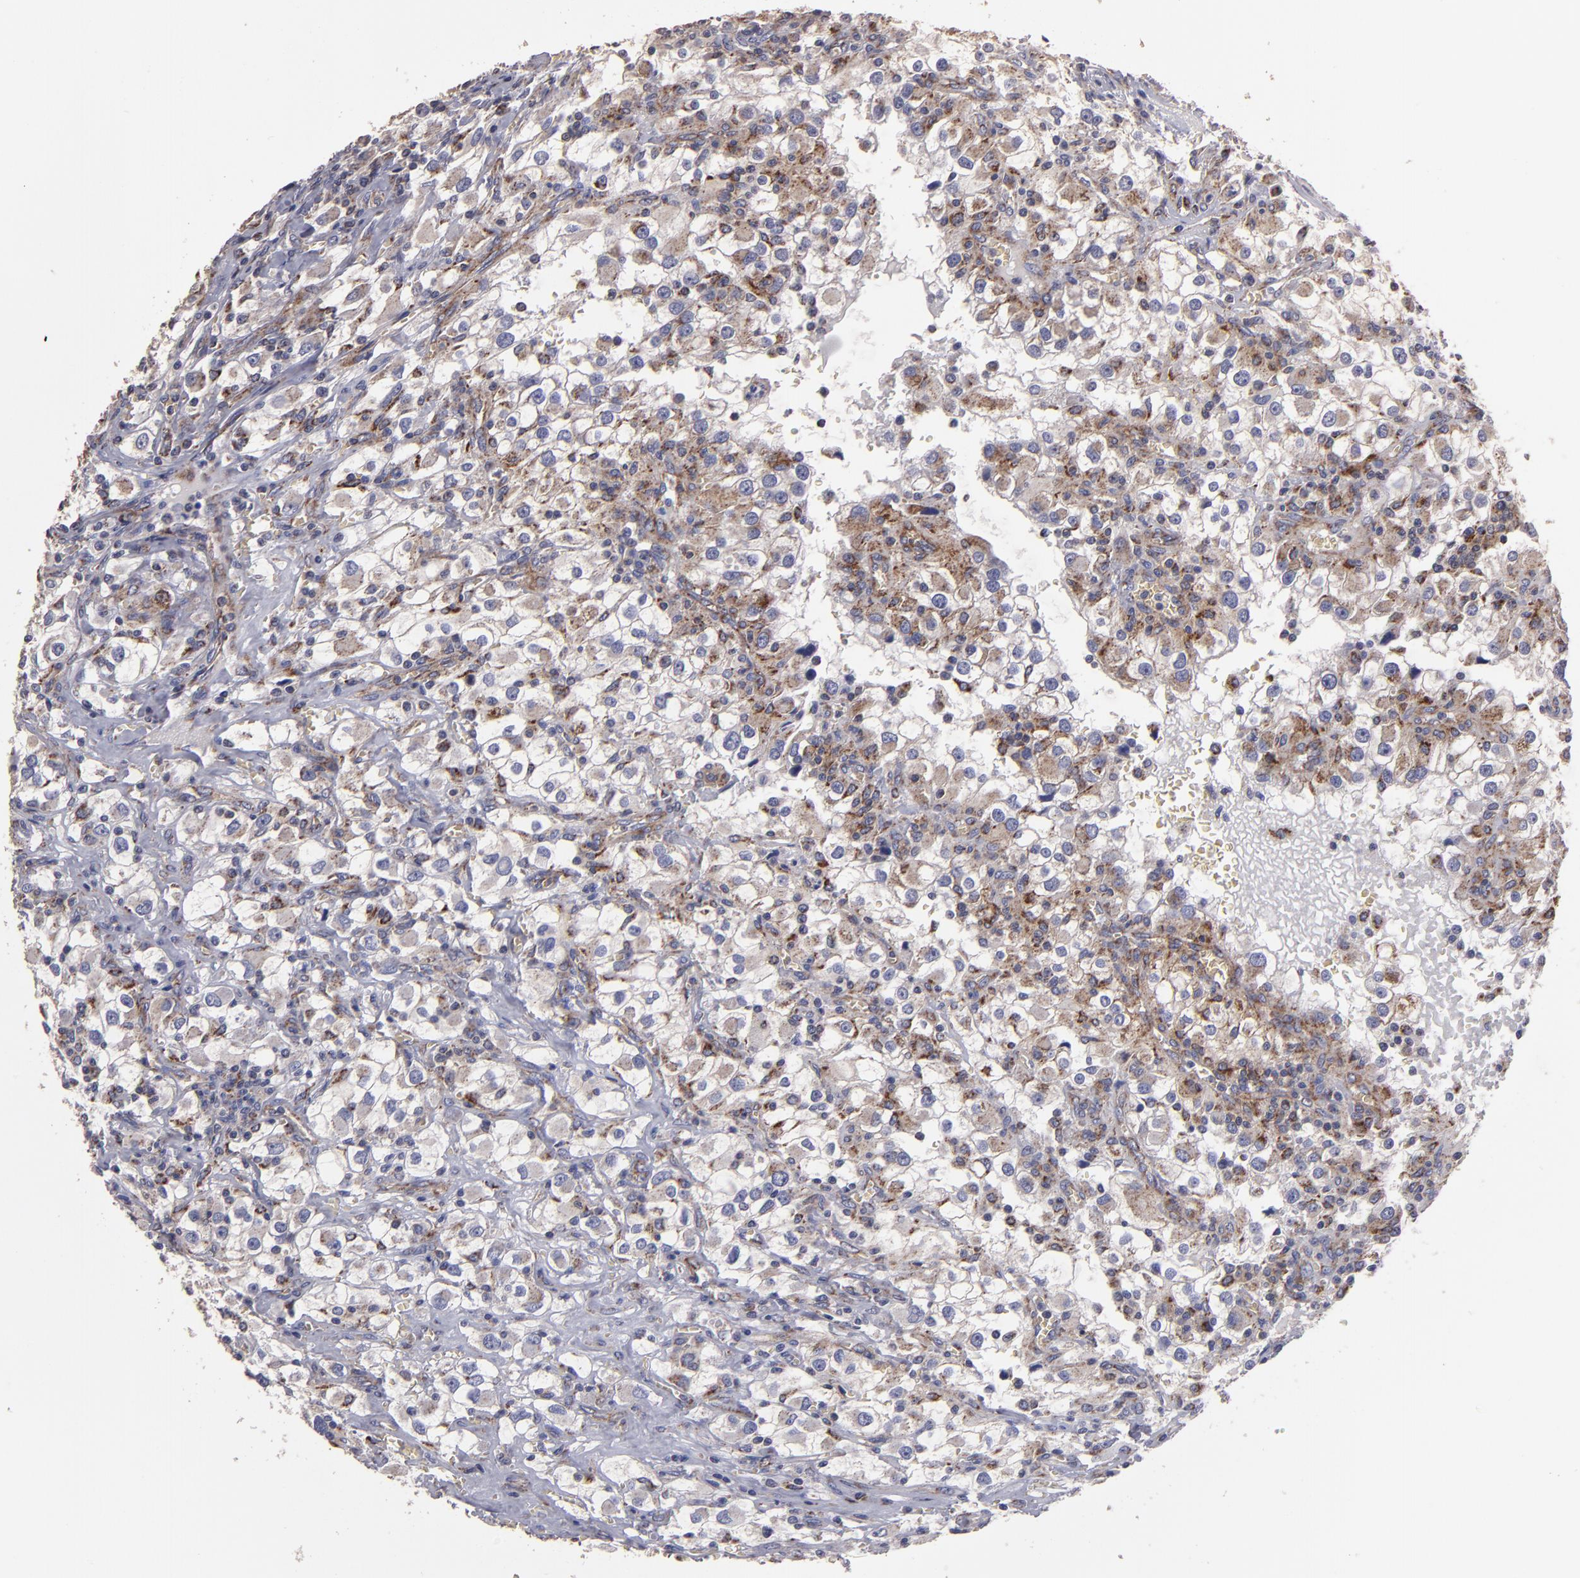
{"staining": {"intensity": "moderate", "quantity": "25%-75%", "location": "cytoplasmic/membranous"}, "tissue": "renal cancer", "cell_type": "Tumor cells", "image_type": "cancer", "snomed": [{"axis": "morphology", "description": "Adenocarcinoma, NOS"}, {"axis": "topography", "description": "Kidney"}], "caption": "IHC photomicrograph of renal adenocarcinoma stained for a protein (brown), which displays medium levels of moderate cytoplasmic/membranous expression in about 25%-75% of tumor cells.", "gene": "CLTA", "patient": {"sex": "female", "age": 52}}